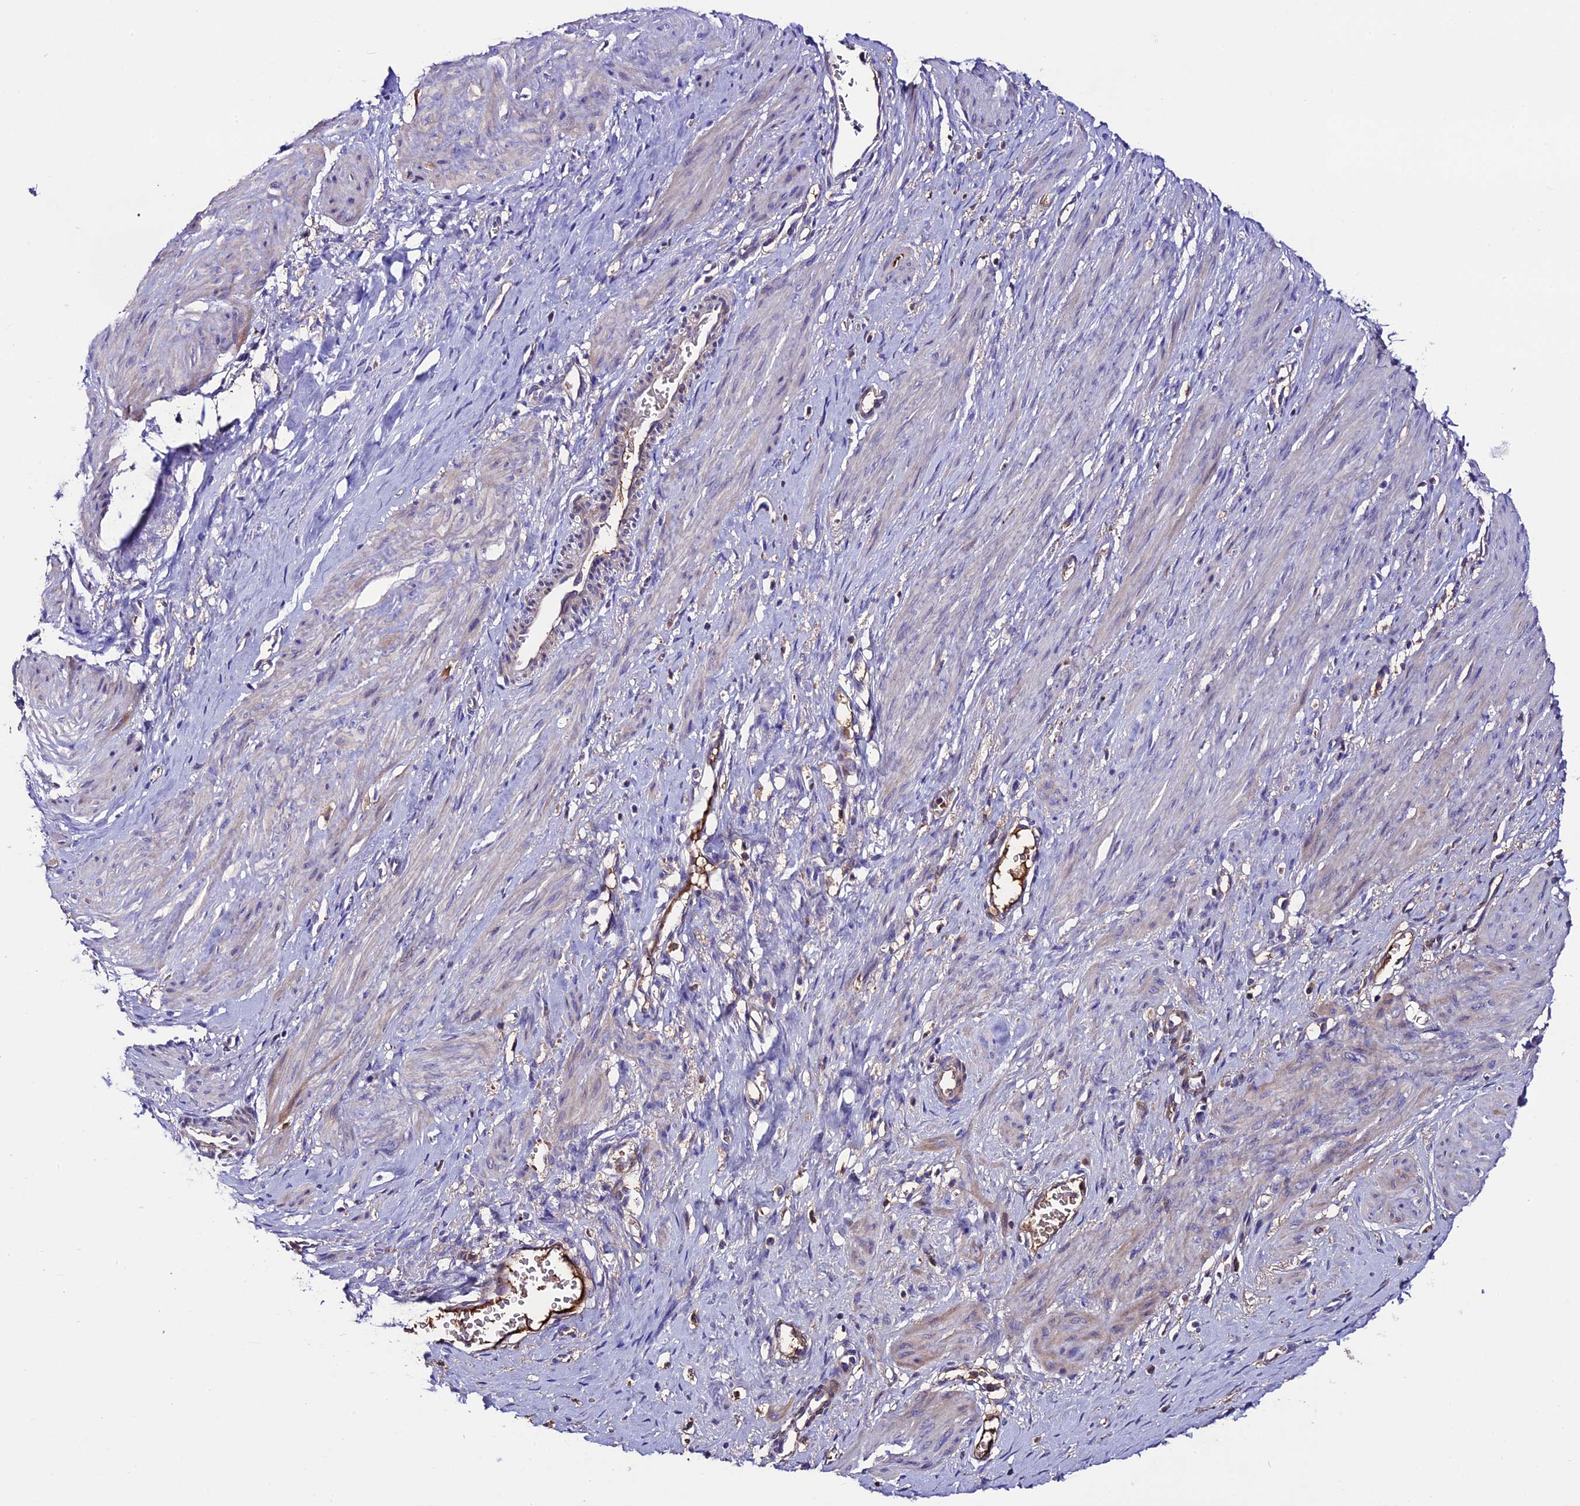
{"staining": {"intensity": "negative", "quantity": "none", "location": "none"}, "tissue": "smooth muscle", "cell_type": "Smooth muscle cells", "image_type": "normal", "snomed": [{"axis": "morphology", "description": "Normal tissue, NOS"}, {"axis": "topography", "description": "Endometrium"}], "caption": "A micrograph of human smooth muscle is negative for staining in smooth muscle cells. Nuclei are stained in blue.", "gene": "TCP11L2", "patient": {"sex": "female", "age": 33}}